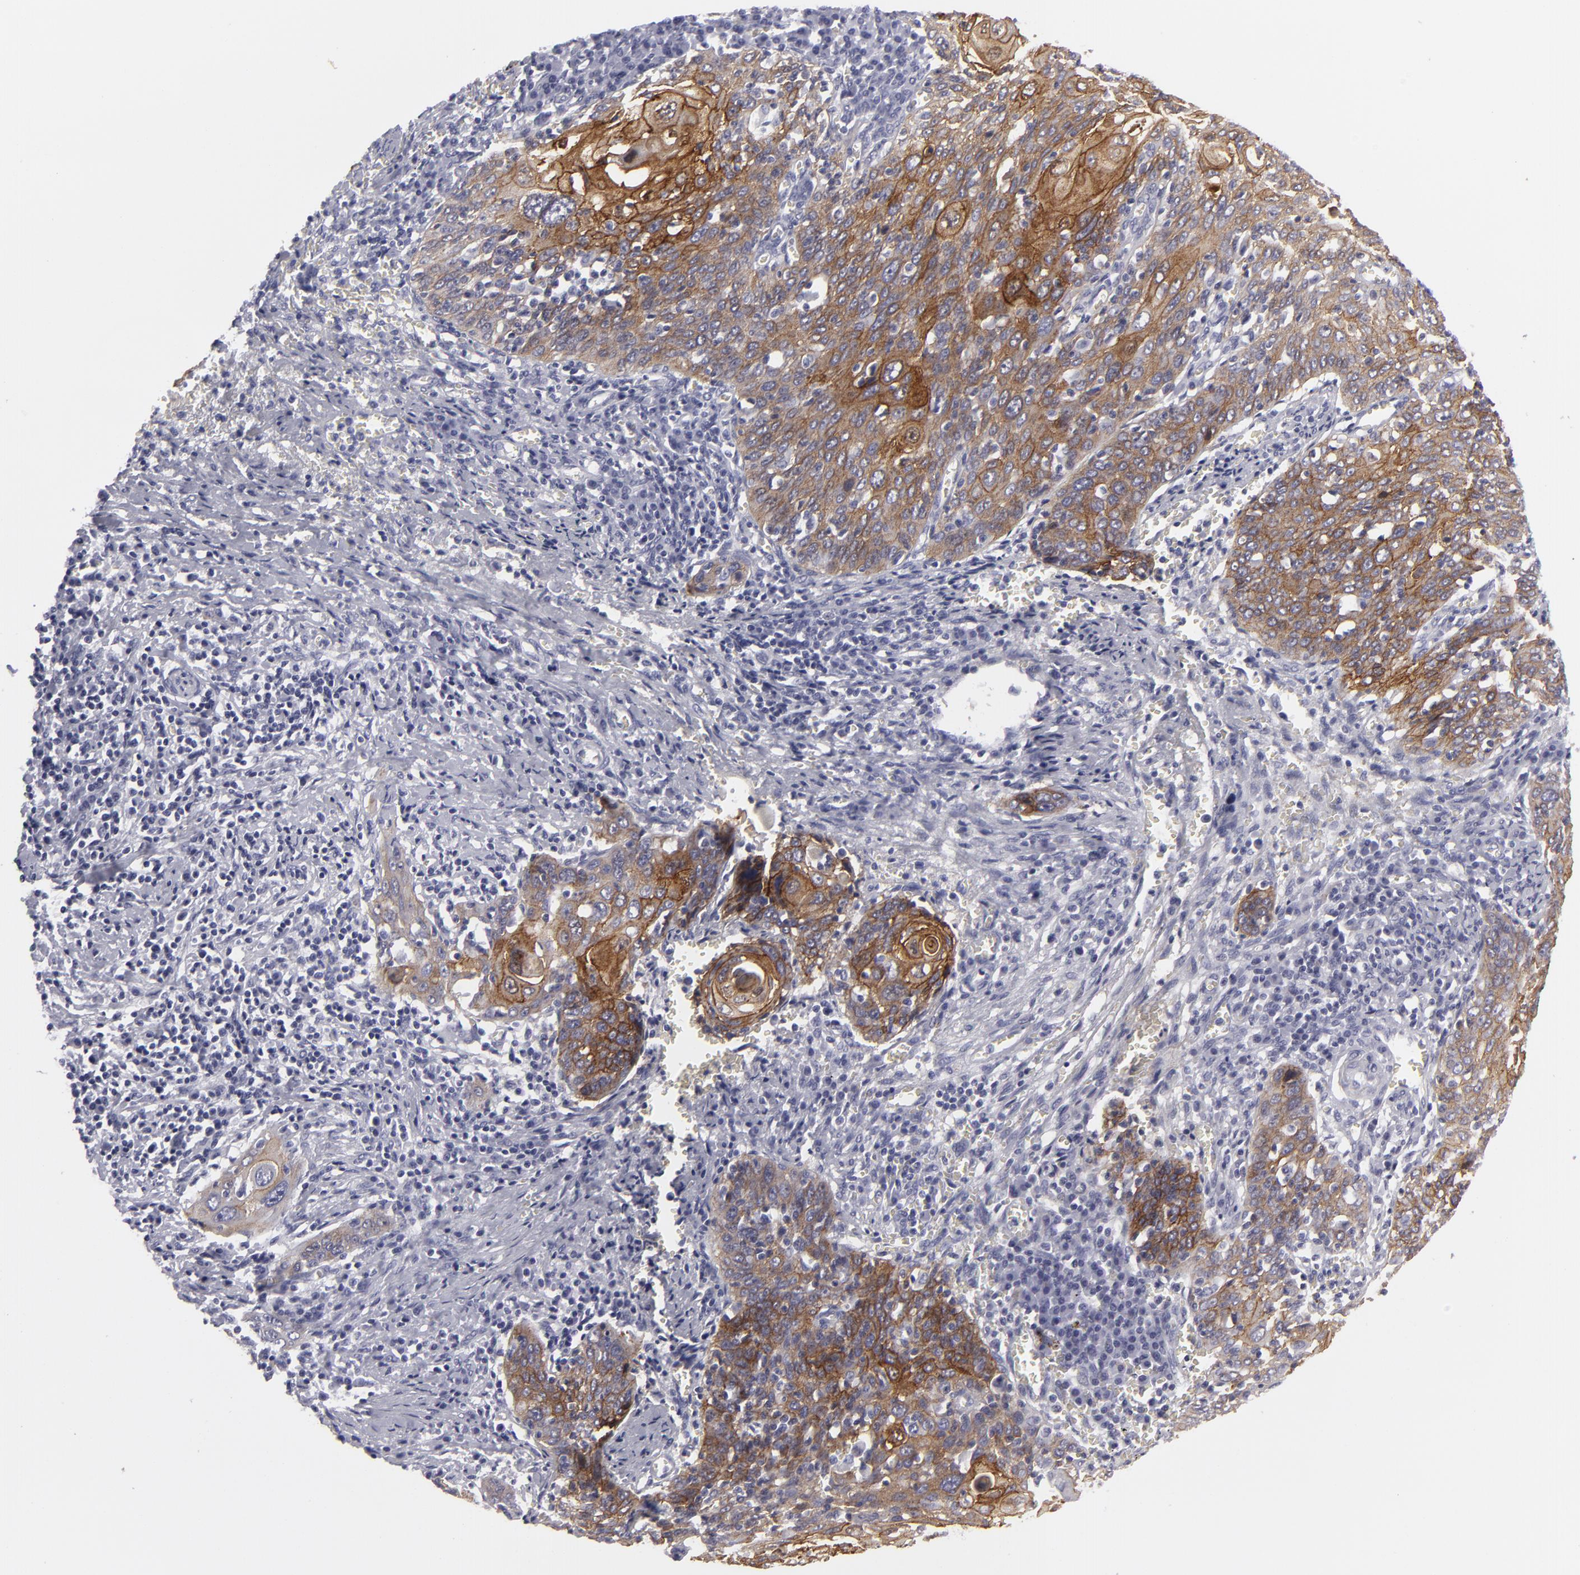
{"staining": {"intensity": "moderate", "quantity": ">75%", "location": "cytoplasmic/membranous"}, "tissue": "cervical cancer", "cell_type": "Tumor cells", "image_type": "cancer", "snomed": [{"axis": "morphology", "description": "Squamous cell carcinoma, NOS"}, {"axis": "topography", "description": "Cervix"}], "caption": "Squamous cell carcinoma (cervical) stained with immunohistochemistry (IHC) exhibits moderate cytoplasmic/membranous expression in approximately >75% of tumor cells. (brown staining indicates protein expression, while blue staining denotes nuclei).", "gene": "JUP", "patient": {"sex": "female", "age": 54}}